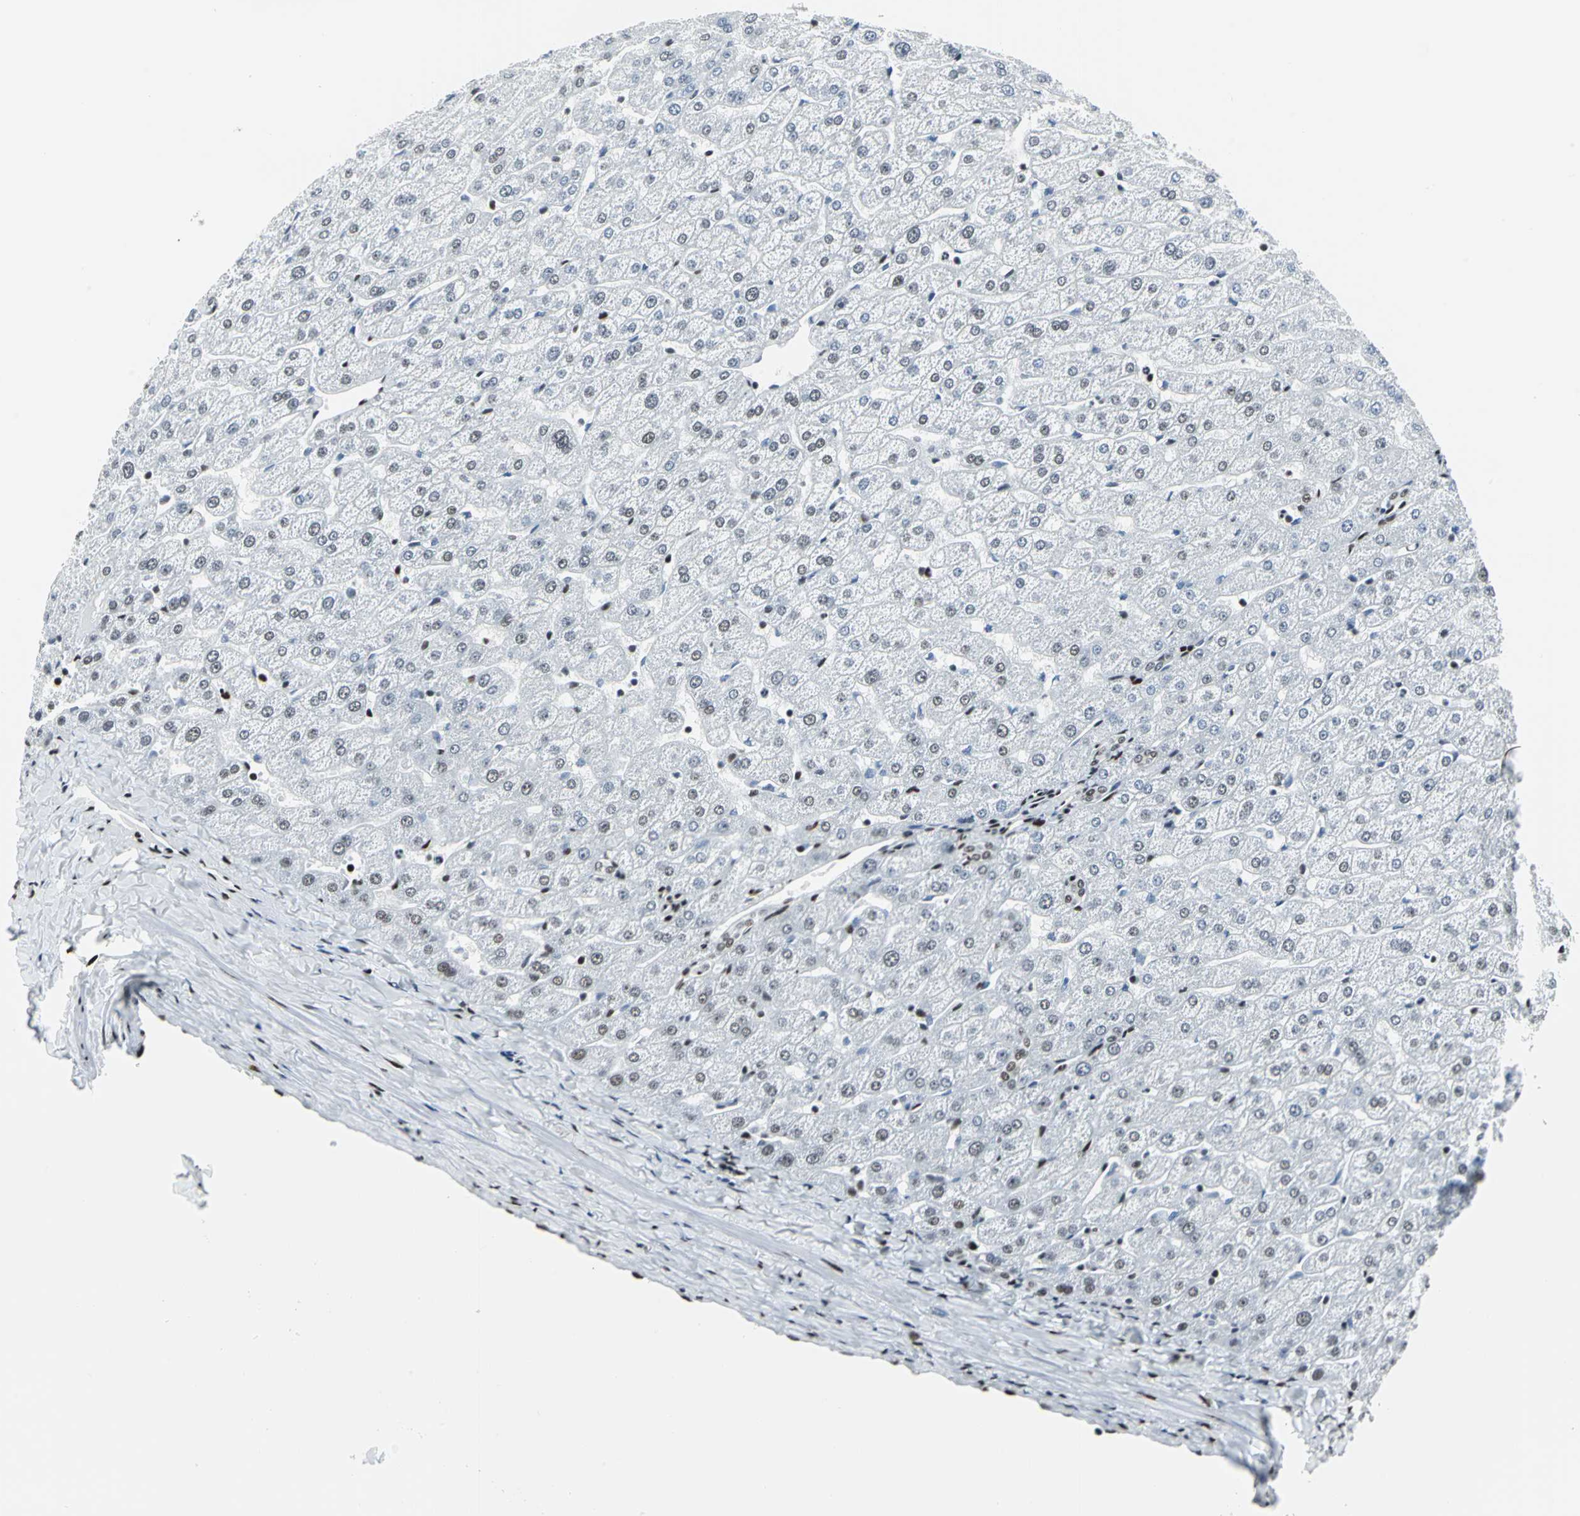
{"staining": {"intensity": "negative", "quantity": "none", "location": "none"}, "tissue": "liver", "cell_type": "Cholangiocytes", "image_type": "normal", "snomed": [{"axis": "morphology", "description": "Normal tissue, NOS"}, {"axis": "morphology", "description": "Fibrosis, NOS"}, {"axis": "topography", "description": "Liver"}], "caption": "Cholangiocytes are negative for brown protein staining in unremarkable liver. (DAB immunohistochemistry with hematoxylin counter stain).", "gene": "HDAC2", "patient": {"sex": "female", "age": 29}}